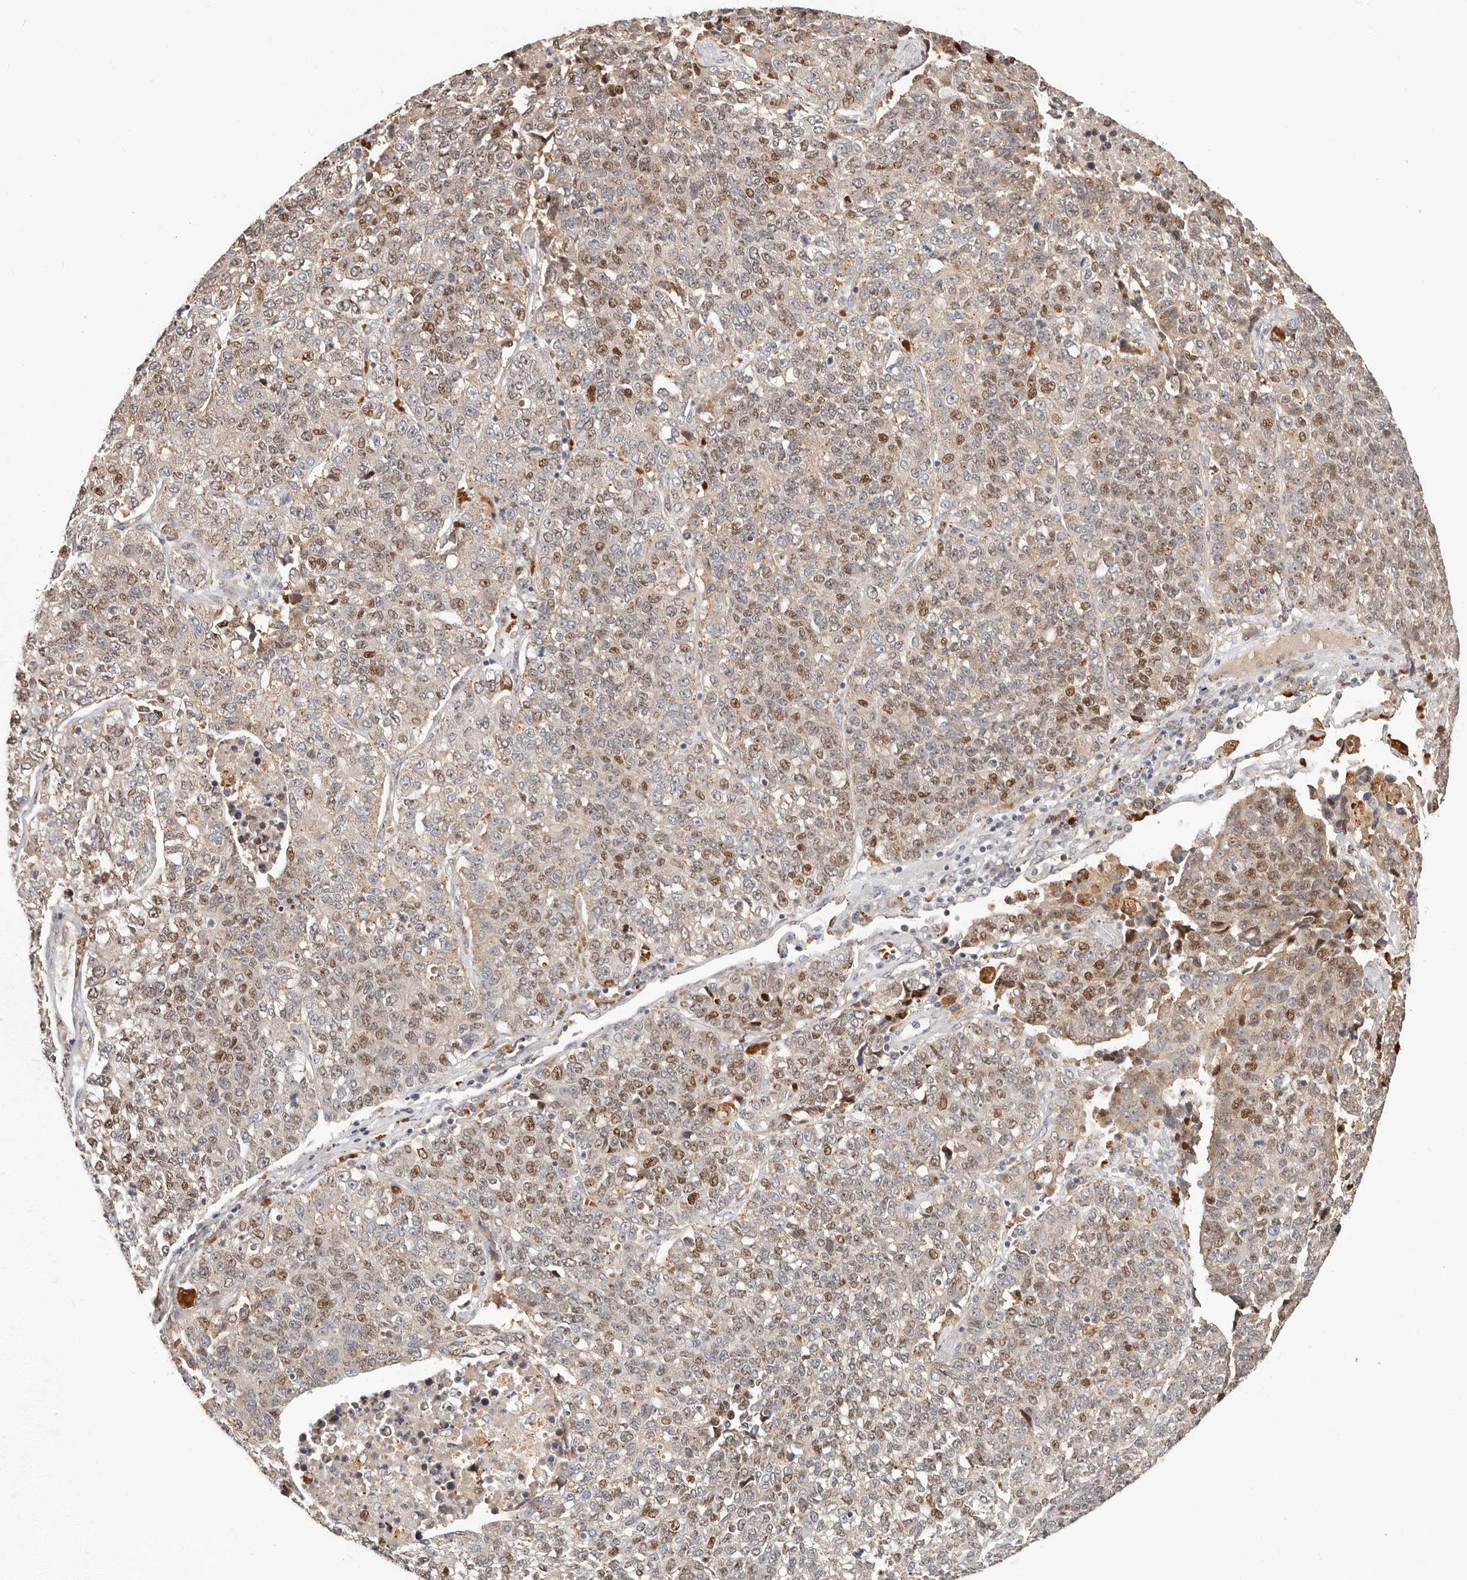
{"staining": {"intensity": "moderate", "quantity": "25%-75%", "location": "nuclear"}, "tissue": "lung cancer", "cell_type": "Tumor cells", "image_type": "cancer", "snomed": [{"axis": "morphology", "description": "Adenocarcinoma, NOS"}, {"axis": "topography", "description": "Lung"}], "caption": "Lung cancer (adenocarcinoma) tissue reveals moderate nuclear staining in about 25%-75% of tumor cells", "gene": "ZRANB1", "patient": {"sex": "male", "age": 49}}